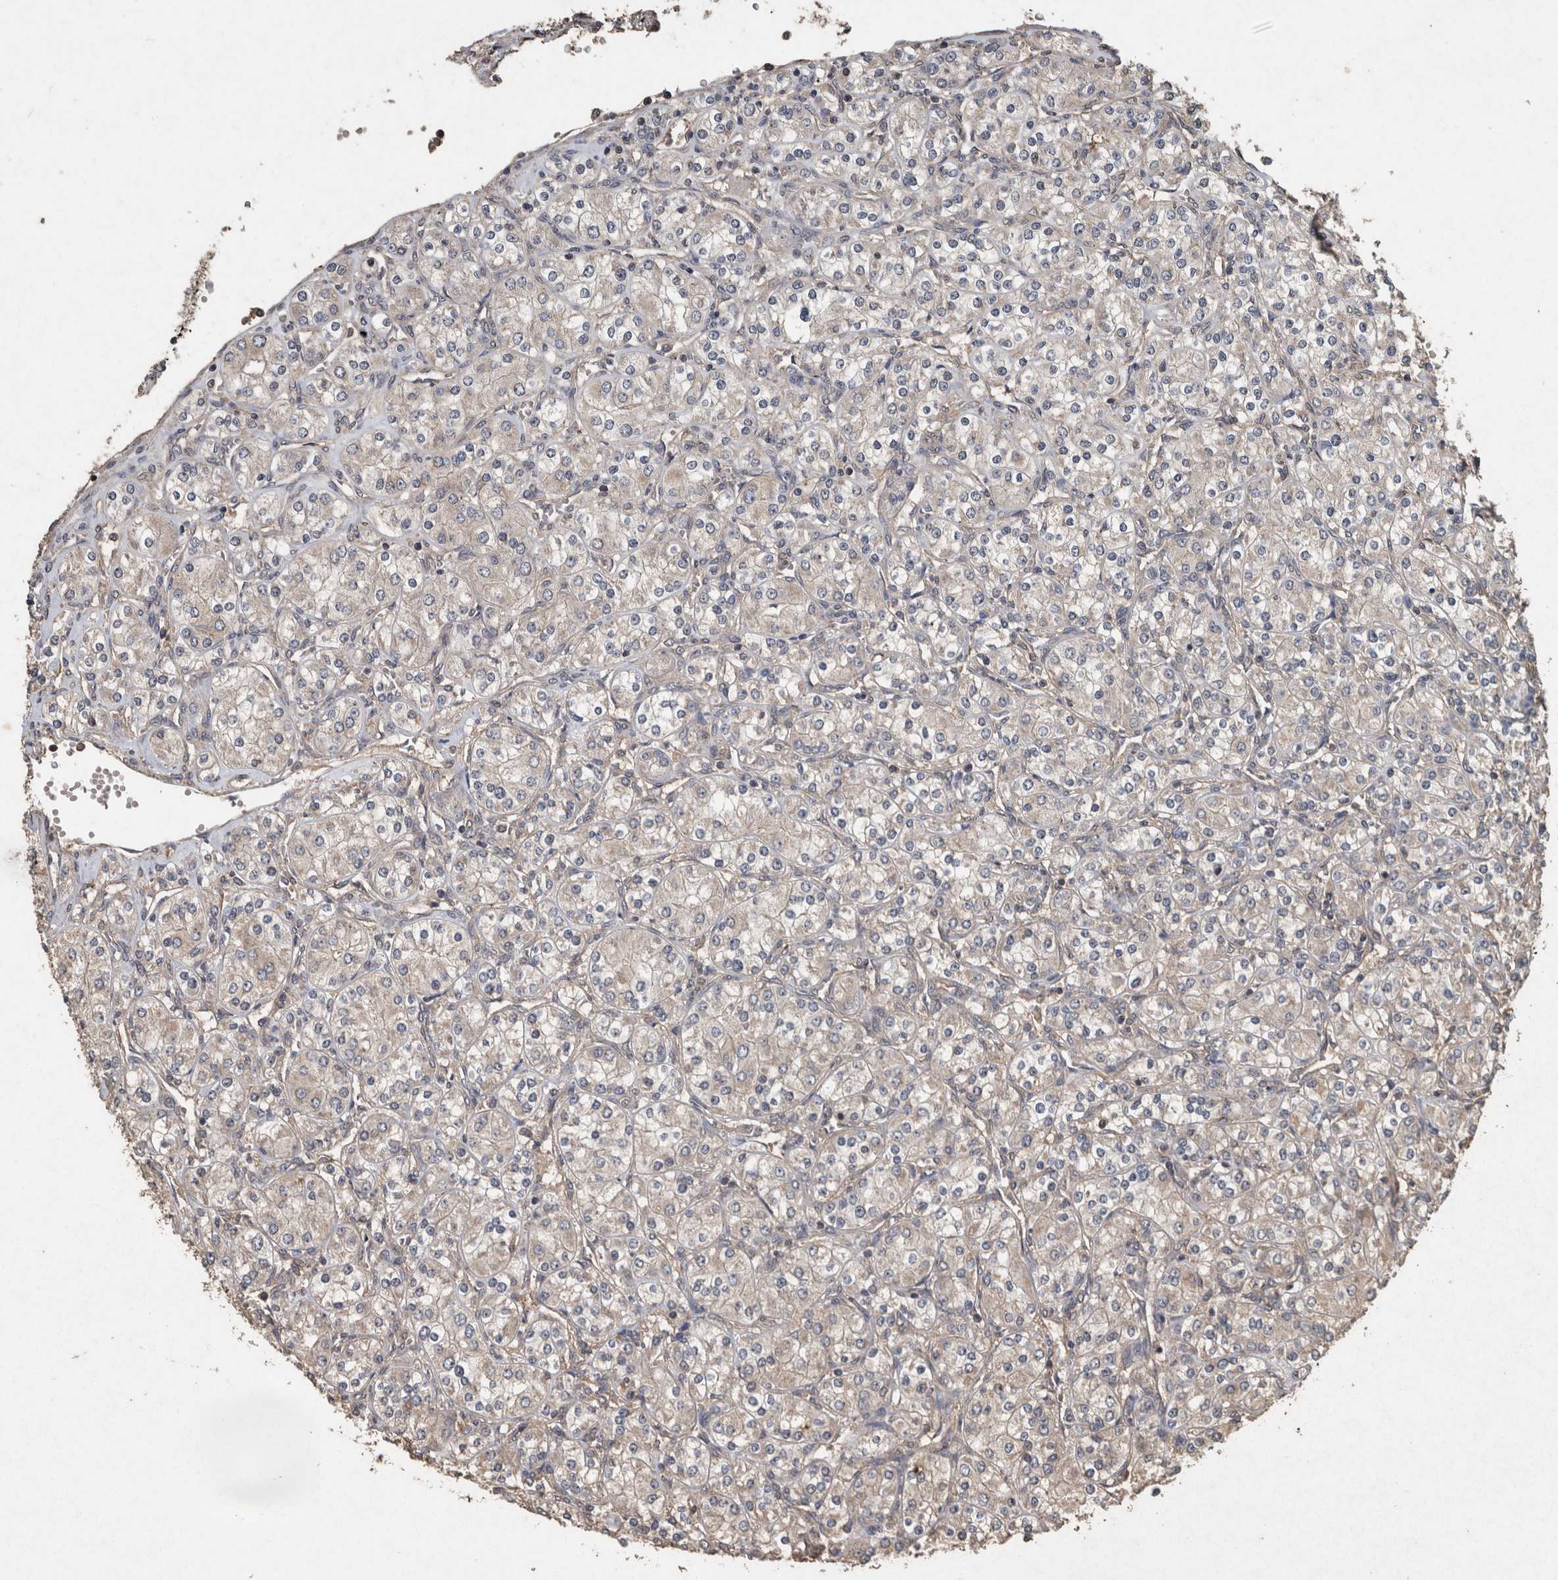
{"staining": {"intensity": "negative", "quantity": "none", "location": "none"}, "tissue": "renal cancer", "cell_type": "Tumor cells", "image_type": "cancer", "snomed": [{"axis": "morphology", "description": "Adenocarcinoma, NOS"}, {"axis": "topography", "description": "Kidney"}], "caption": "DAB immunohistochemical staining of human renal adenocarcinoma shows no significant expression in tumor cells. (DAB (3,3'-diaminobenzidine) immunohistochemistry with hematoxylin counter stain).", "gene": "FGFRL1", "patient": {"sex": "male", "age": 77}}